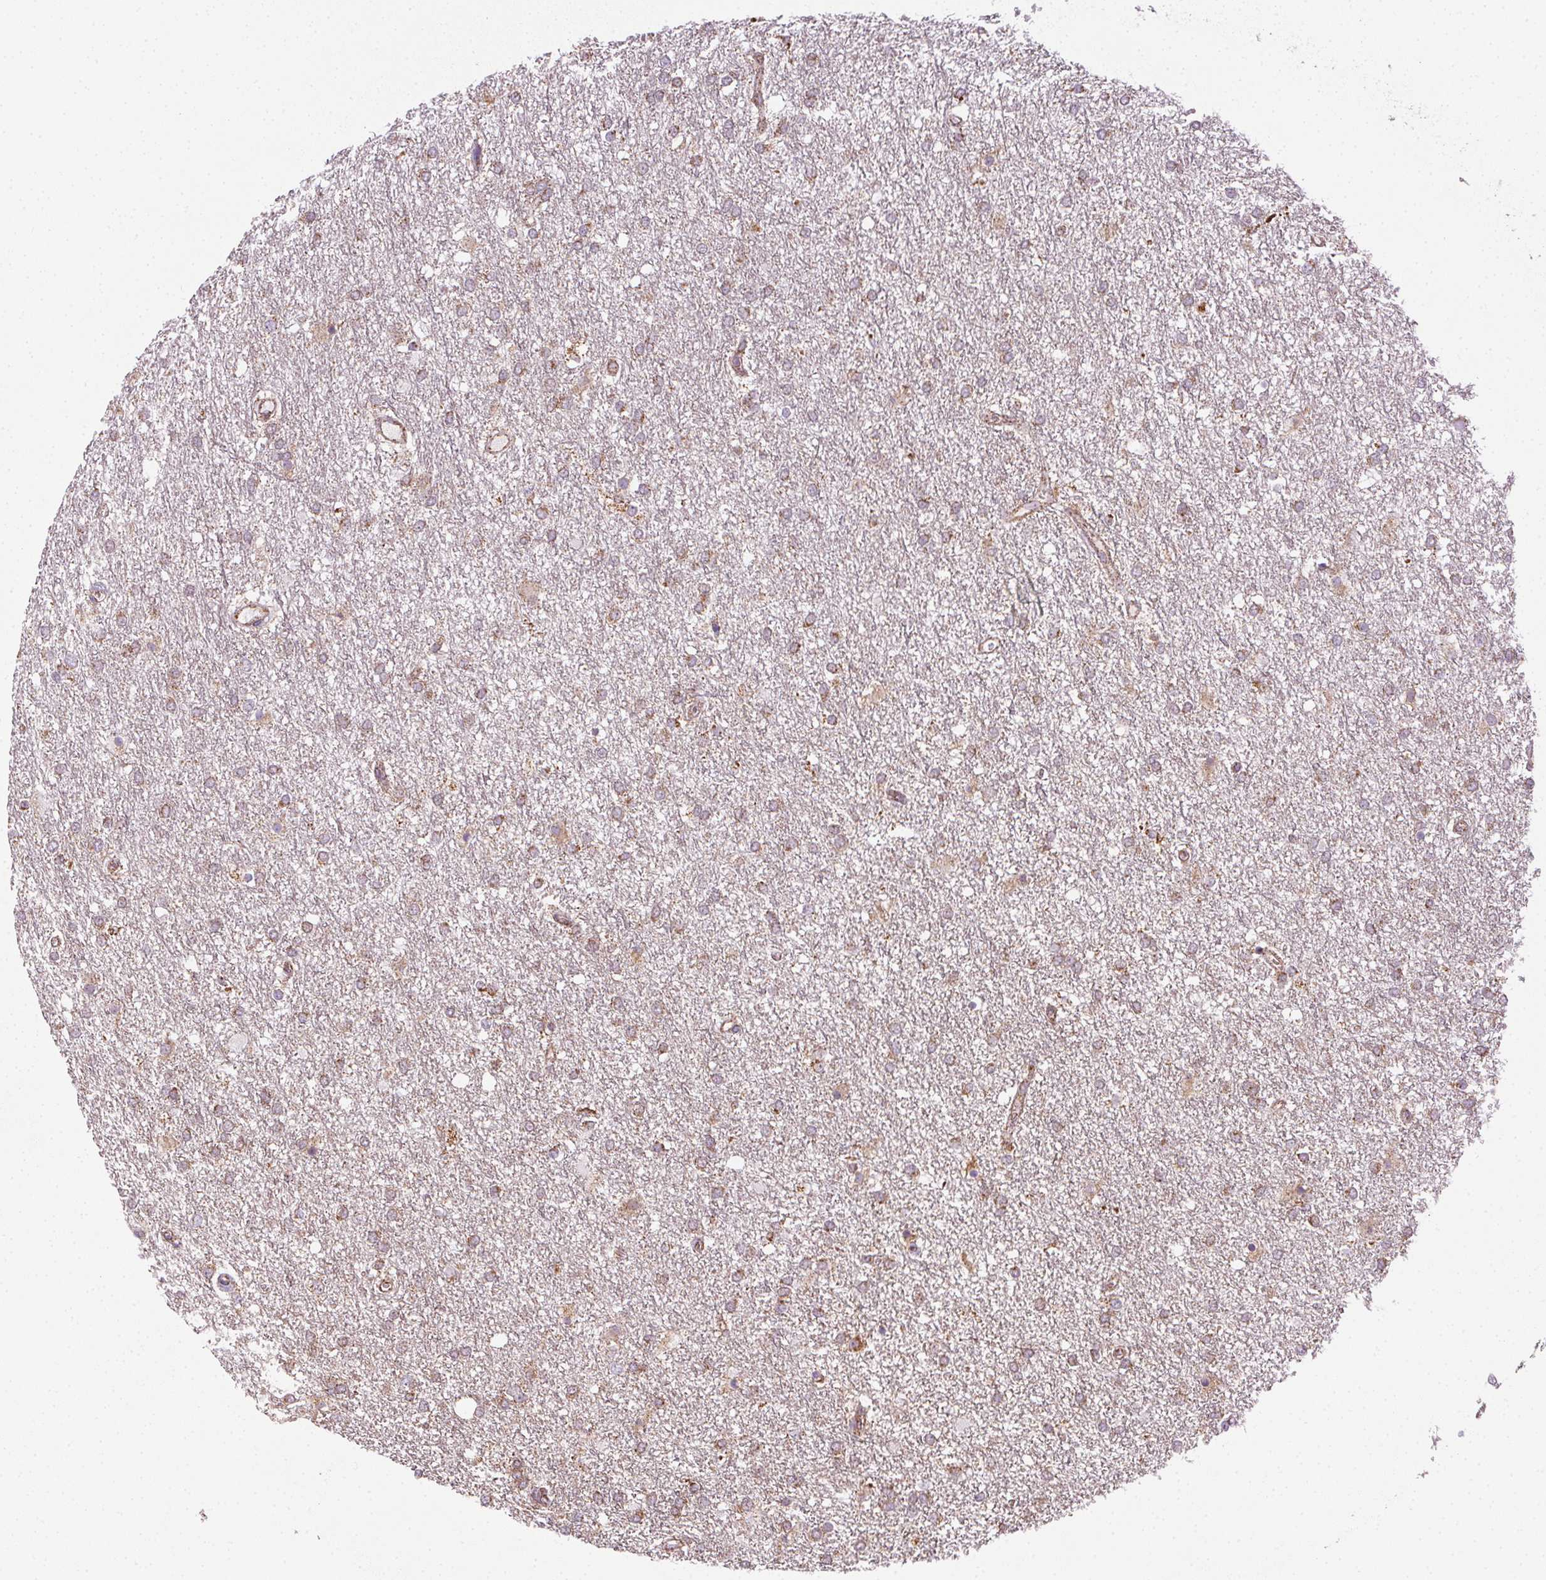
{"staining": {"intensity": "weak", "quantity": ">75%", "location": "cytoplasmic/membranous"}, "tissue": "glioma", "cell_type": "Tumor cells", "image_type": "cancer", "snomed": [{"axis": "morphology", "description": "Glioma, malignant, High grade"}, {"axis": "topography", "description": "Brain"}], "caption": "This is an image of immunohistochemistry staining of glioma, which shows weak positivity in the cytoplasmic/membranous of tumor cells.", "gene": "CLPB", "patient": {"sex": "female", "age": 61}}